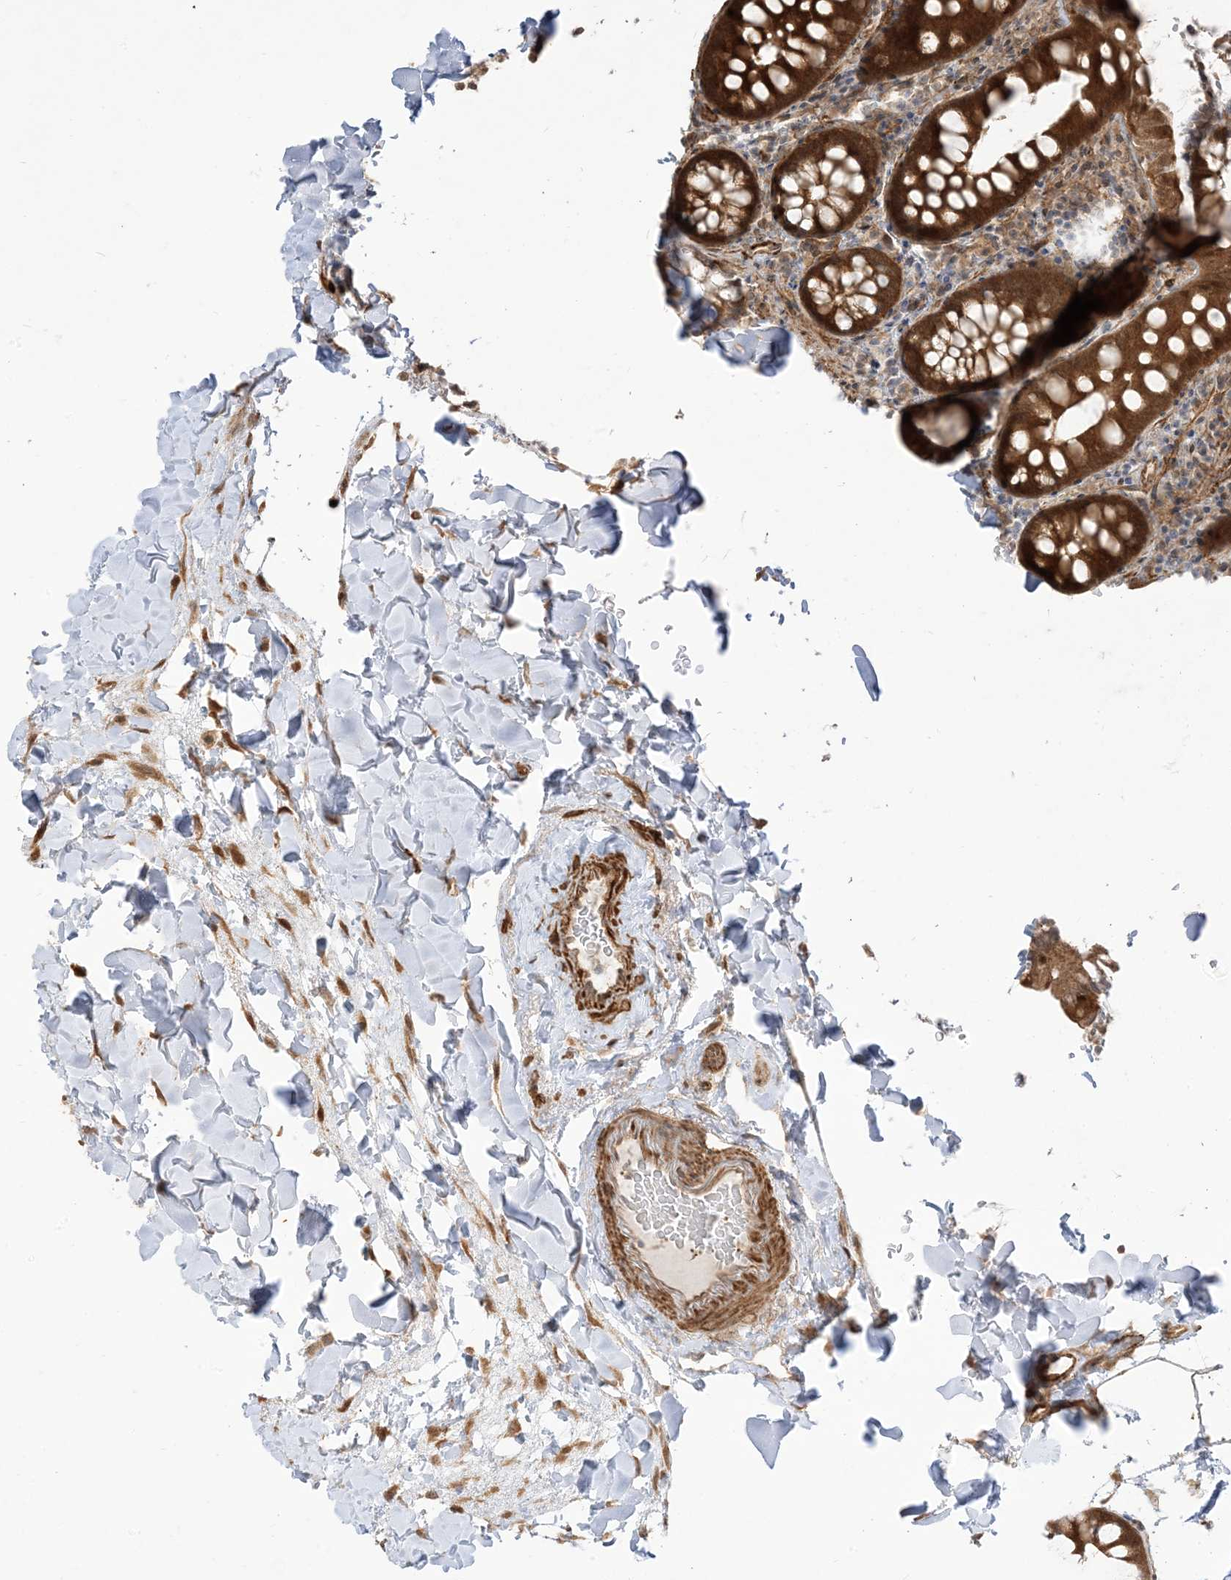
{"staining": {"intensity": "moderate", "quantity": ">75%", "location": "cytoplasmic/membranous"}, "tissue": "colon", "cell_type": "Endothelial cells", "image_type": "normal", "snomed": [{"axis": "morphology", "description": "Normal tissue, NOS"}, {"axis": "topography", "description": "Colon"}], "caption": "Immunohistochemical staining of benign human colon exhibits >75% levels of moderate cytoplasmic/membranous protein positivity in approximately >75% of endothelial cells. (IHC, brightfield microscopy, high magnification).", "gene": "TBCC", "patient": {"sex": "female", "age": 79}}